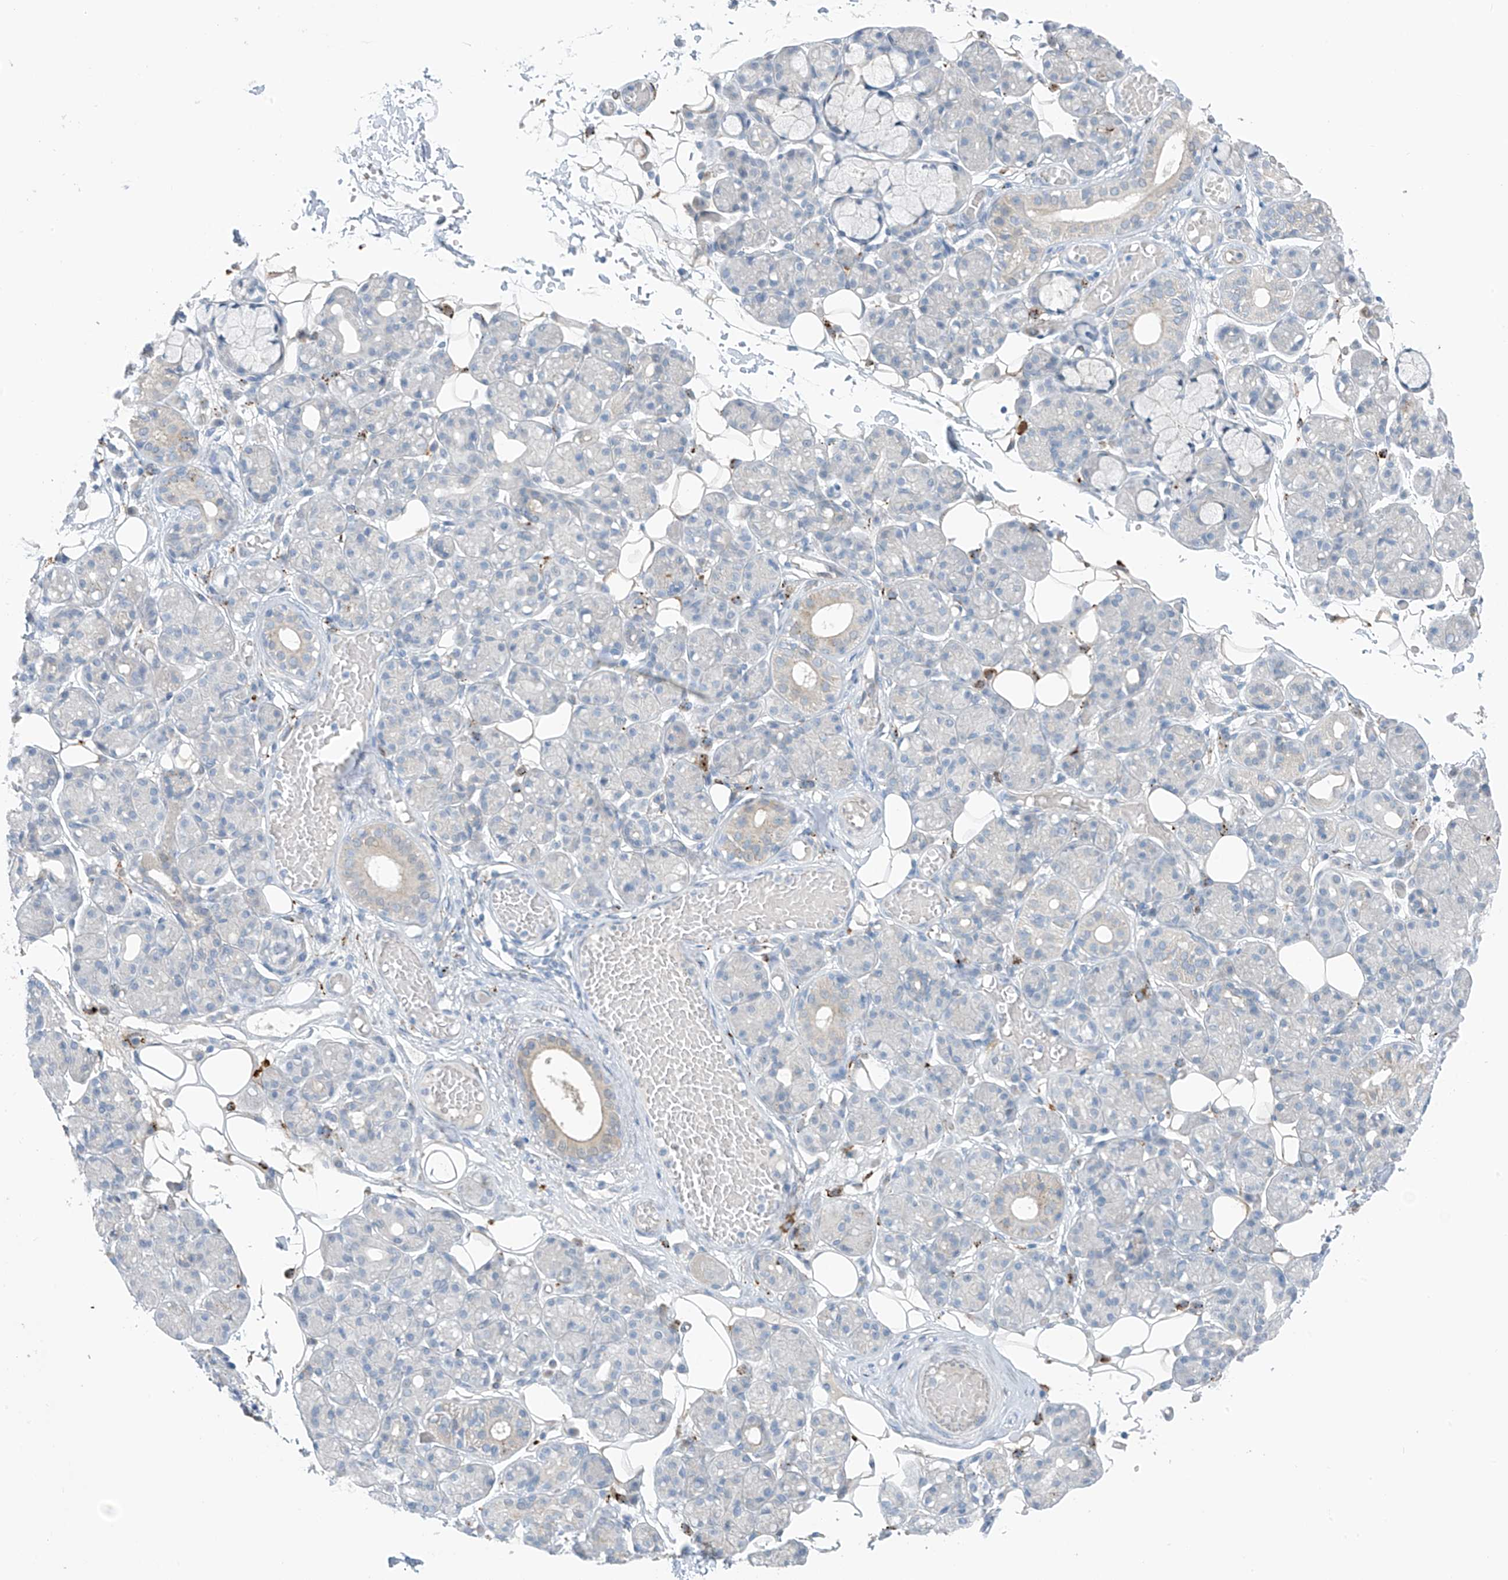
{"staining": {"intensity": "negative", "quantity": "none", "location": "none"}, "tissue": "salivary gland", "cell_type": "Glandular cells", "image_type": "normal", "snomed": [{"axis": "morphology", "description": "Normal tissue, NOS"}, {"axis": "topography", "description": "Salivary gland"}], "caption": "Immunohistochemistry image of unremarkable salivary gland: human salivary gland stained with DAB (3,3'-diaminobenzidine) shows no significant protein expression in glandular cells.", "gene": "ZNF793", "patient": {"sex": "male", "age": 63}}